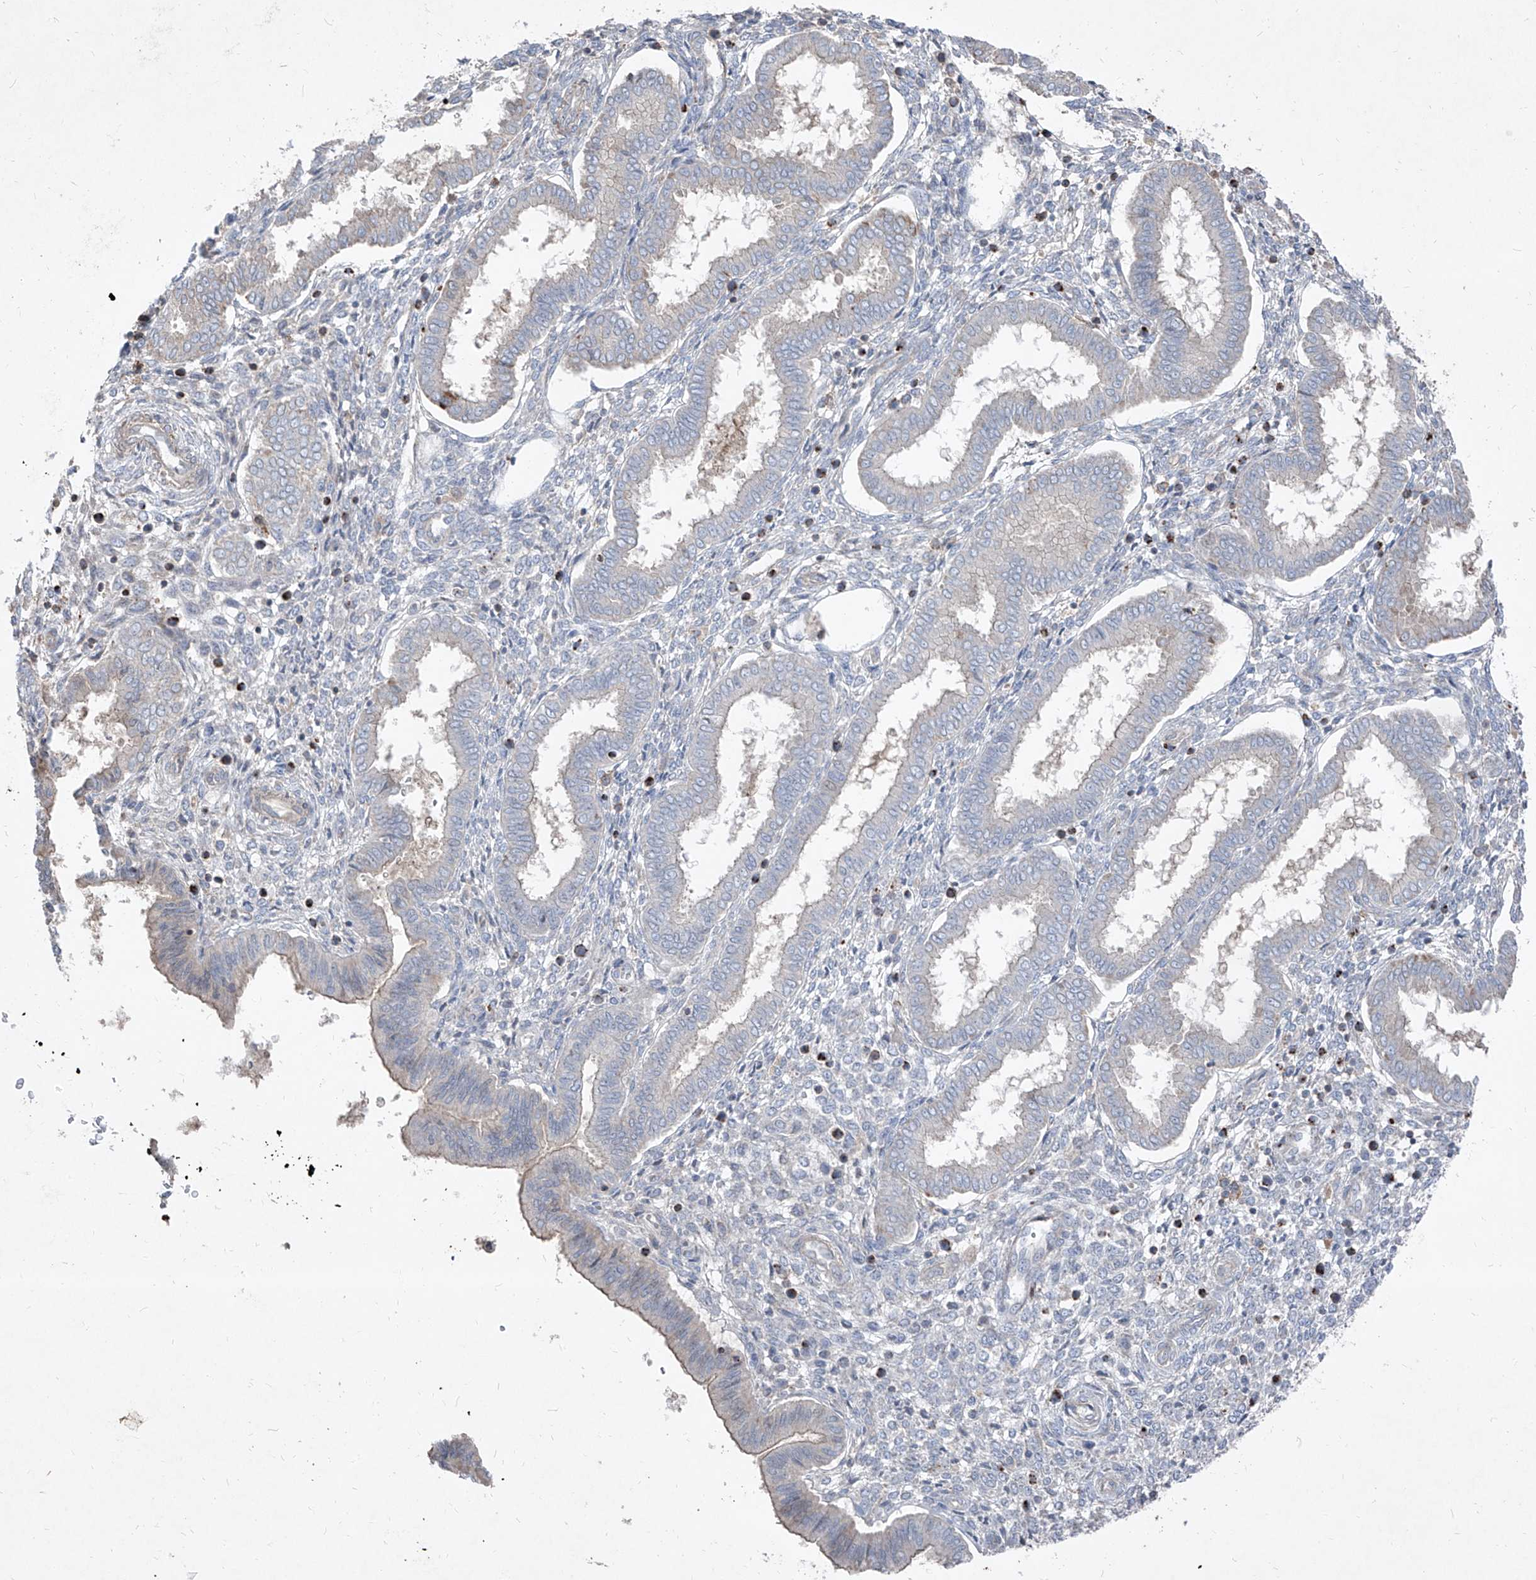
{"staining": {"intensity": "negative", "quantity": "none", "location": "none"}, "tissue": "endometrium", "cell_type": "Cells in endometrial stroma", "image_type": "normal", "snomed": [{"axis": "morphology", "description": "Normal tissue, NOS"}, {"axis": "topography", "description": "Endometrium"}], "caption": "Immunohistochemistry (IHC) histopathology image of normal human endometrium stained for a protein (brown), which displays no staining in cells in endometrial stroma. (Brightfield microscopy of DAB (3,3'-diaminobenzidine) immunohistochemistry (IHC) at high magnification).", "gene": "UFD1", "patient": {"sex": "female", "age": 24}}